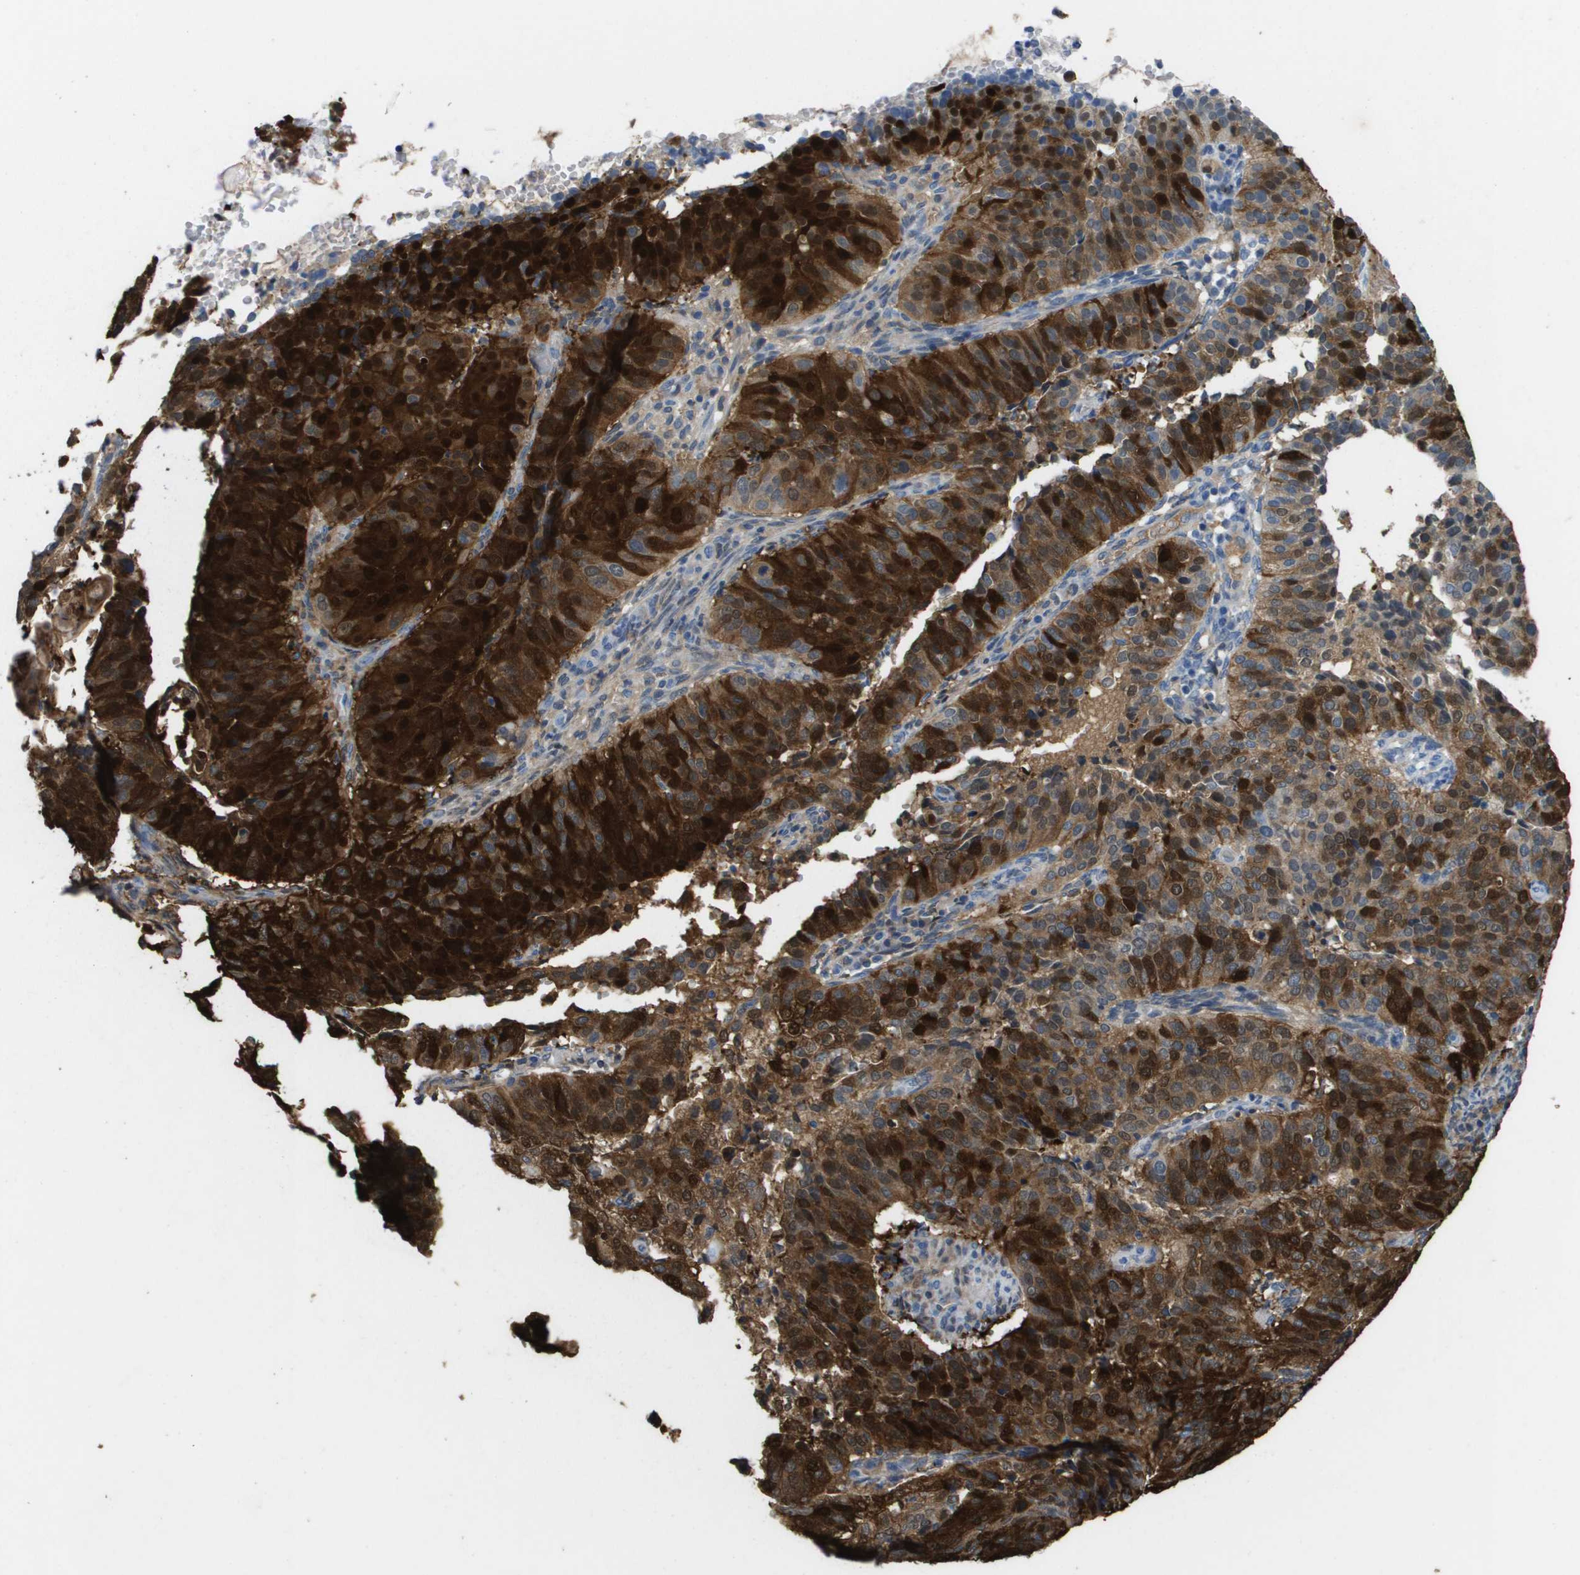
{"staining": {"intensity": "strong", "quantity": ">75%", "location": "cytoplasmic/membranous"}, "tissue": "cervical cancer", "cell_type": "Tumor cells", "image_type": "cancer", "snomed": [{"axis": "morphology", "description": "Normal tissue, NOS"}, {"axis": "morphology", "description": "Squamous cell carcinoma, NOS"}, {"axis": "topography", "description": "Cervix"}], "caption": "Cervical squamous cell carcinoma stained for a protein exhibits strong cytoplasmic/membranous positivity in tumor cells. The staining is performed using DAB brown chromogen to label protein expression. The nuclei are counter-stained blue using hematoxylin.", "gene": "FABP5", "patient": {"sex": "female", "age": 39}}